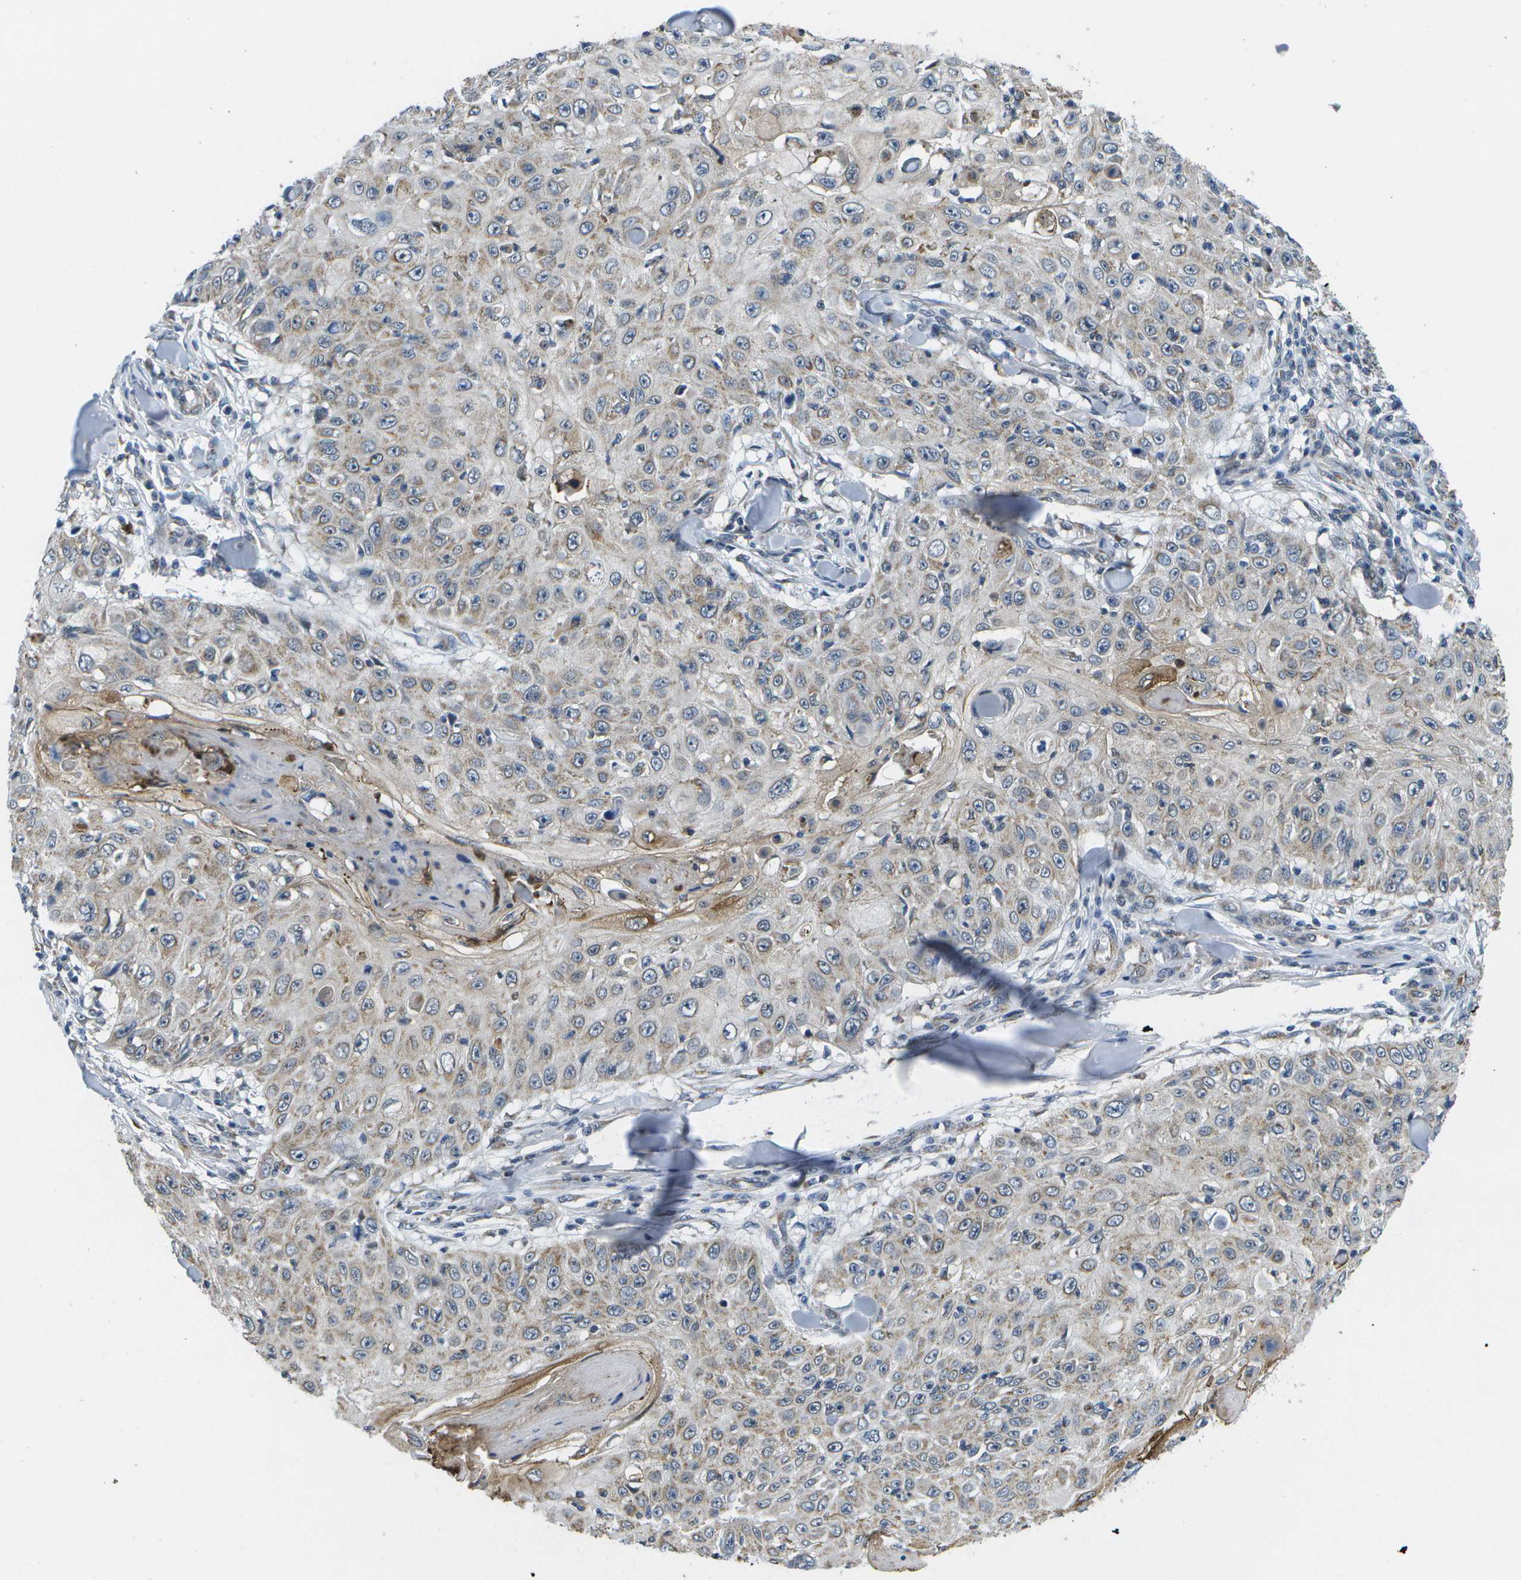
{"staining": {"intensity": "weak", "quantity": "25%-75%", "location": "cytoplasmic/membranous"}, "tissue": "skin cancer", "cell_type": "Tumor cells", "image_type": "cancer", "snomed": [{"axis": "morphology", "description": "Squamous cell carcinoma, NOS"}, {"axis": "topography", "description": "Skin"}], "caption": "Immunohistochemistry (IHC) image of human skin squamous cell carcinoma stained for a protein (brown), which reveals low levels of weak cytoplasmic/membranous staining in about 25%-75% of tumor cells.", "gene": "GALNT15", "patient": {"sex": "male", "age": 86}}